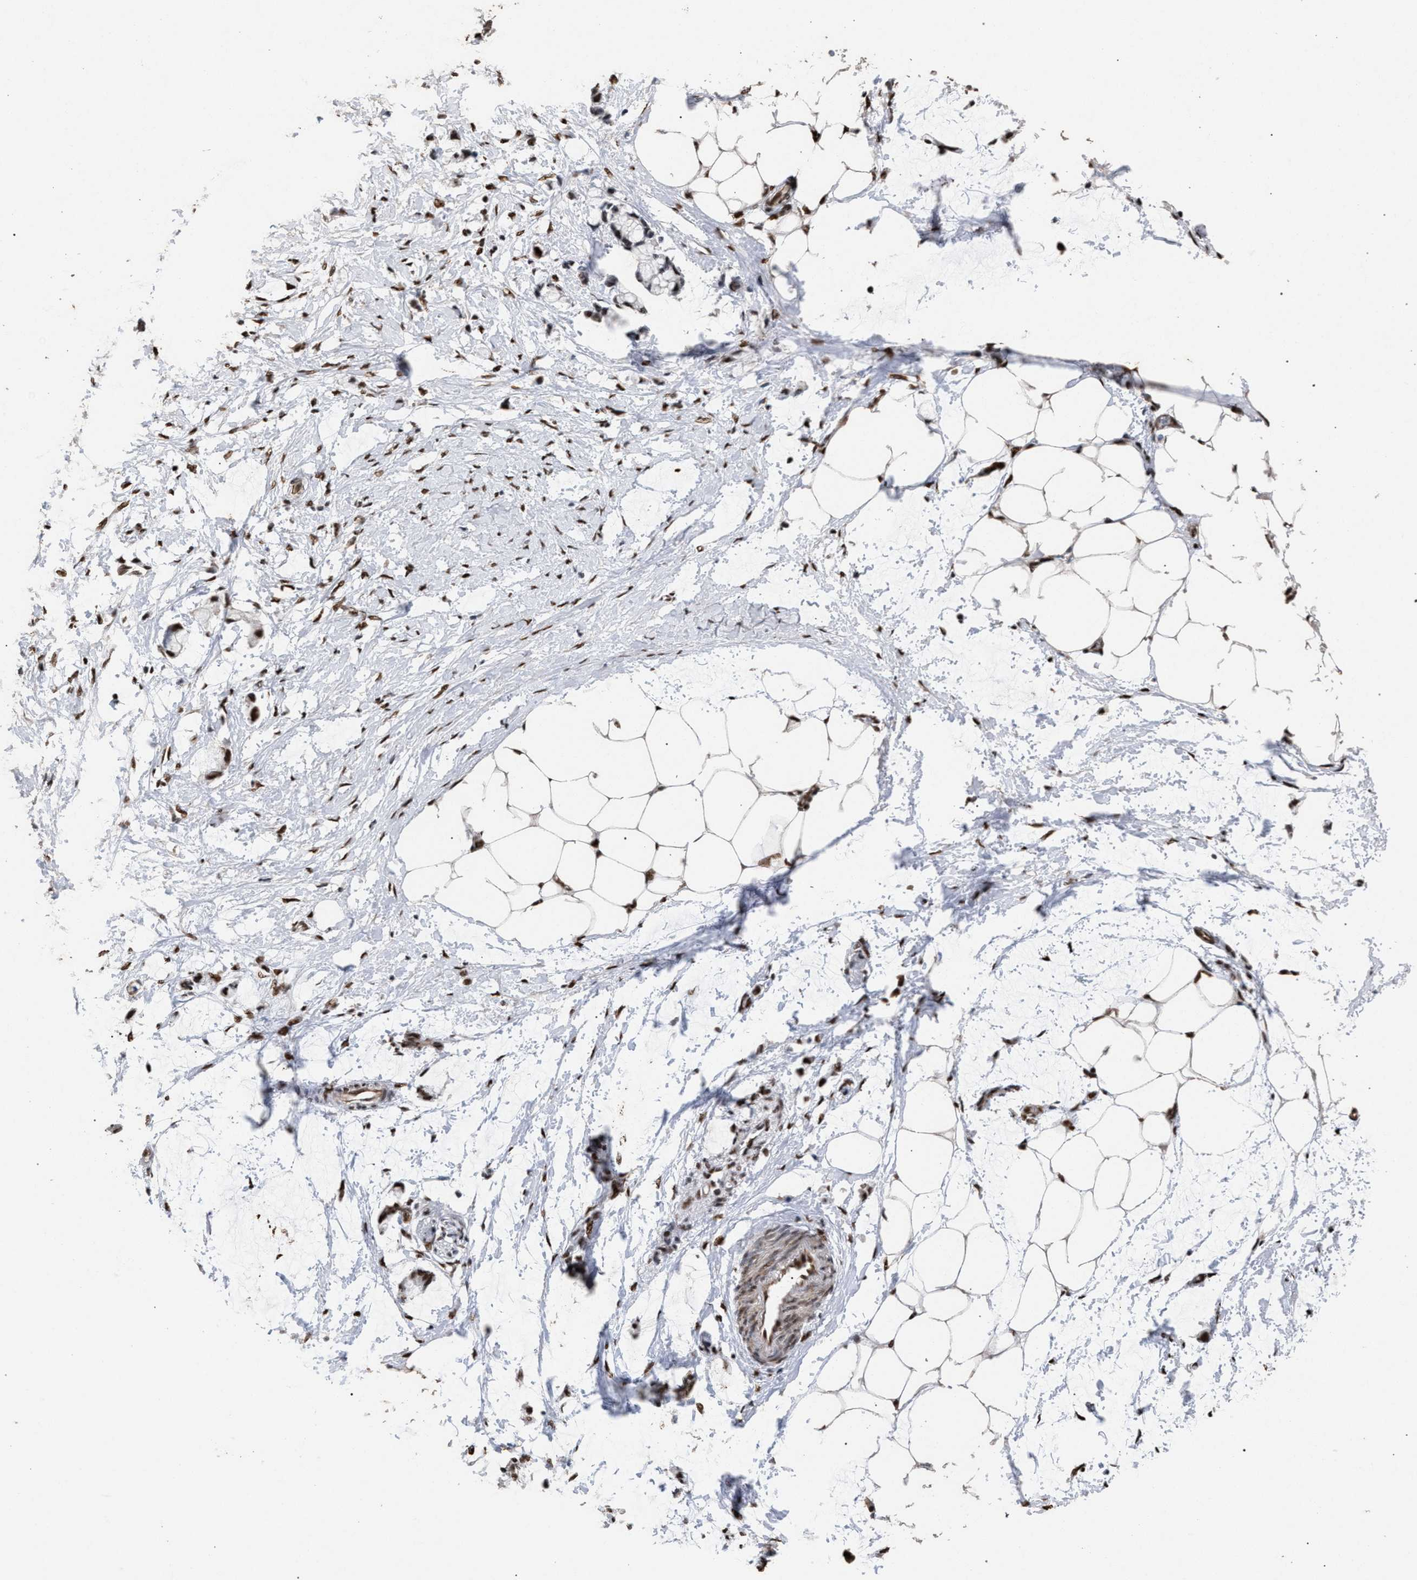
{"staining": {"intensity": "strong", "quantity": ">75%", "location": "nuclear"}, "tissue": "smooth muscle", "cell_type": "Smooth muscle cells", "image_type": "normal", "snomed": [{"axis": "morphology", "description": "Normal tissue, NOS"}, {"axis": "morphology", "description": "Adenocarcinoma, NOS"}, {"axis": "topography", "description": "Smooth muscle"}, {"axis": "topography", "description": "Colon"}], "caption": "IHC image of normal smooth muscle stained for a protein (brown), which exhibits high levels of strong nuclear expression in approximately >75% of smooth muscle cells.", "gene": "TP53BP1", "patient": {"sex": "male", "age": 14}}